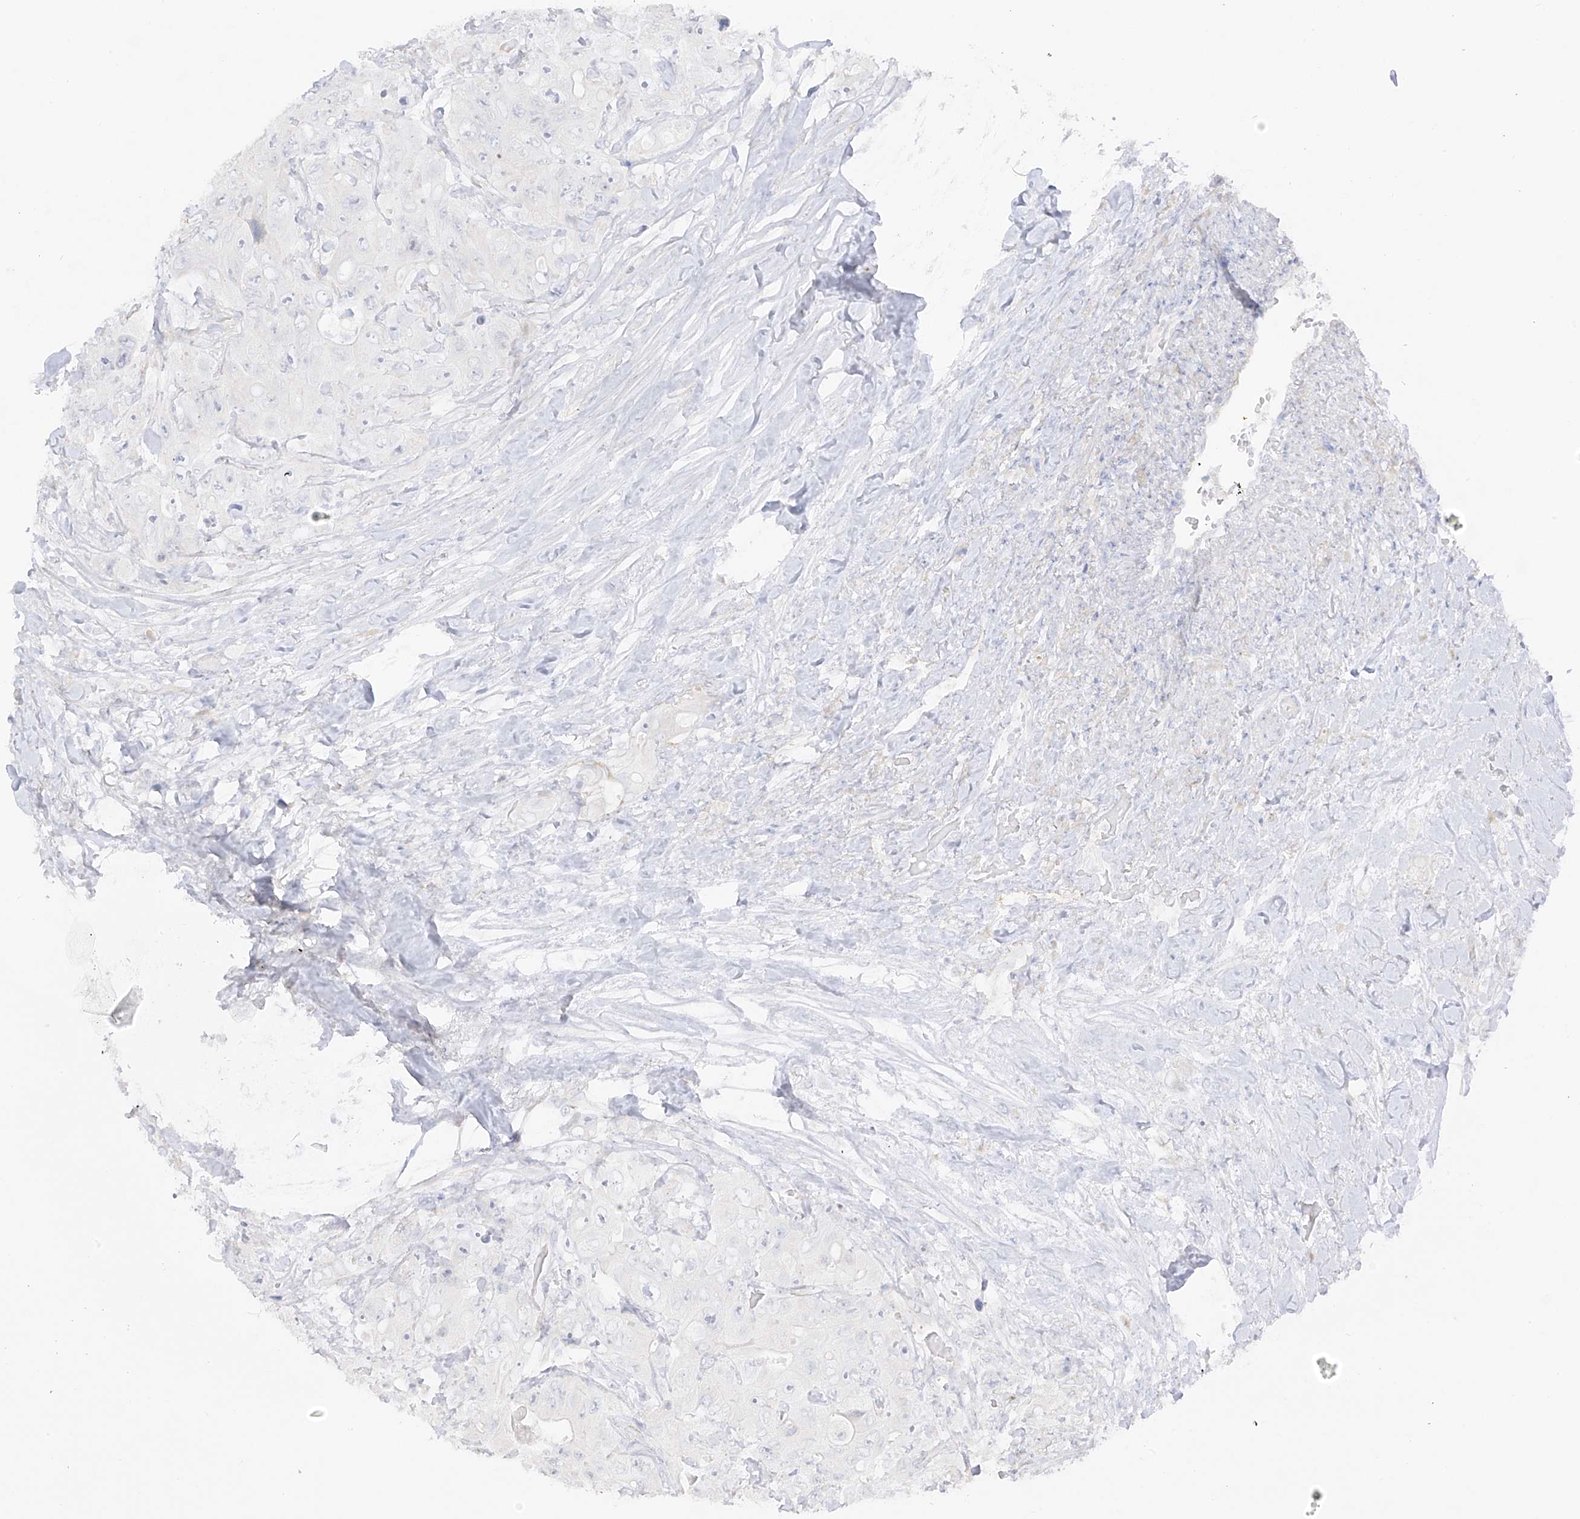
{"staining": {"intensity": "negative", "quantity": "none", "location": "none"}, "tissue": "colorectal cancer", "cell_type": "Tumor cells", "image_type": "cancer", "snomed": [{"axis": "morphology", "description": "Adenocarcinoma, NOS"}, {"axis": "topography", "description": "Colon"}], "caption": "IHC photomicrograph of colorectal cancer stained for a protein (brown), which demonstrates no positivity in tumor cells.", "gene": "C11orf87", "patient": {"sex": "female", "age": 46}}